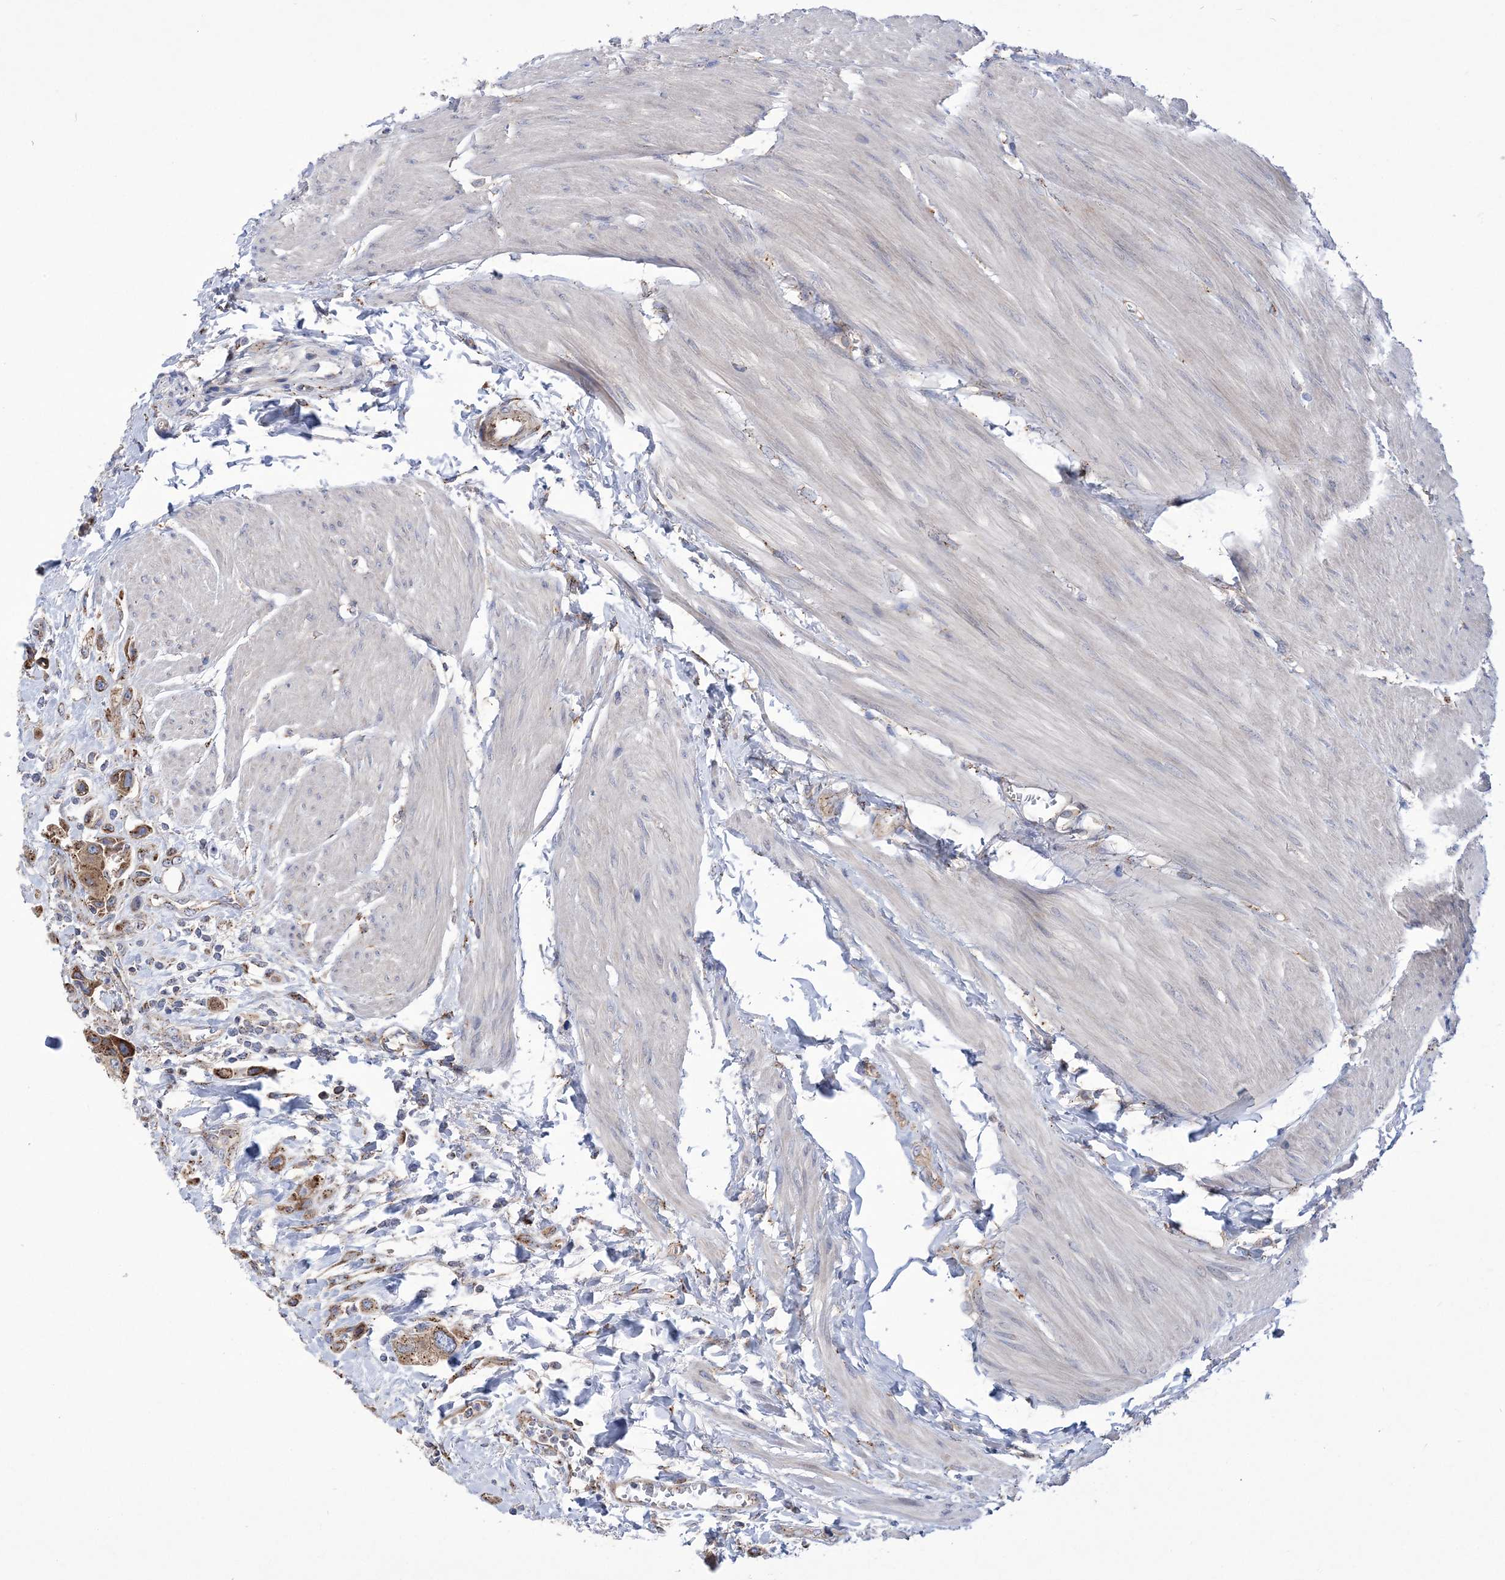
{"staining": {"intensity": "moderate", "quantity": ">75%", "location": "cytoplasmic/membranous"}, "tissue": "urothelial cancer", "cell_type": "Tumor cells", "image_type": "cancer", "snomed": [{"axis": "morphology", "description": "Urothelial carcinoma, High grade"}, {"axis": "topography", "description": "Urinary bladder"}], "caption": "The image demonstrates a brown stain indicating the presence of a protein in the cytoplasmic/membranous of tumor cells in urothelial cancer. (Stains: DAB in brown, nuclei in blue, Microscopy: brightfield microscopy at high magnification).", "gene": "COPB2", "patient": {"sex": "male", "age": 50}}